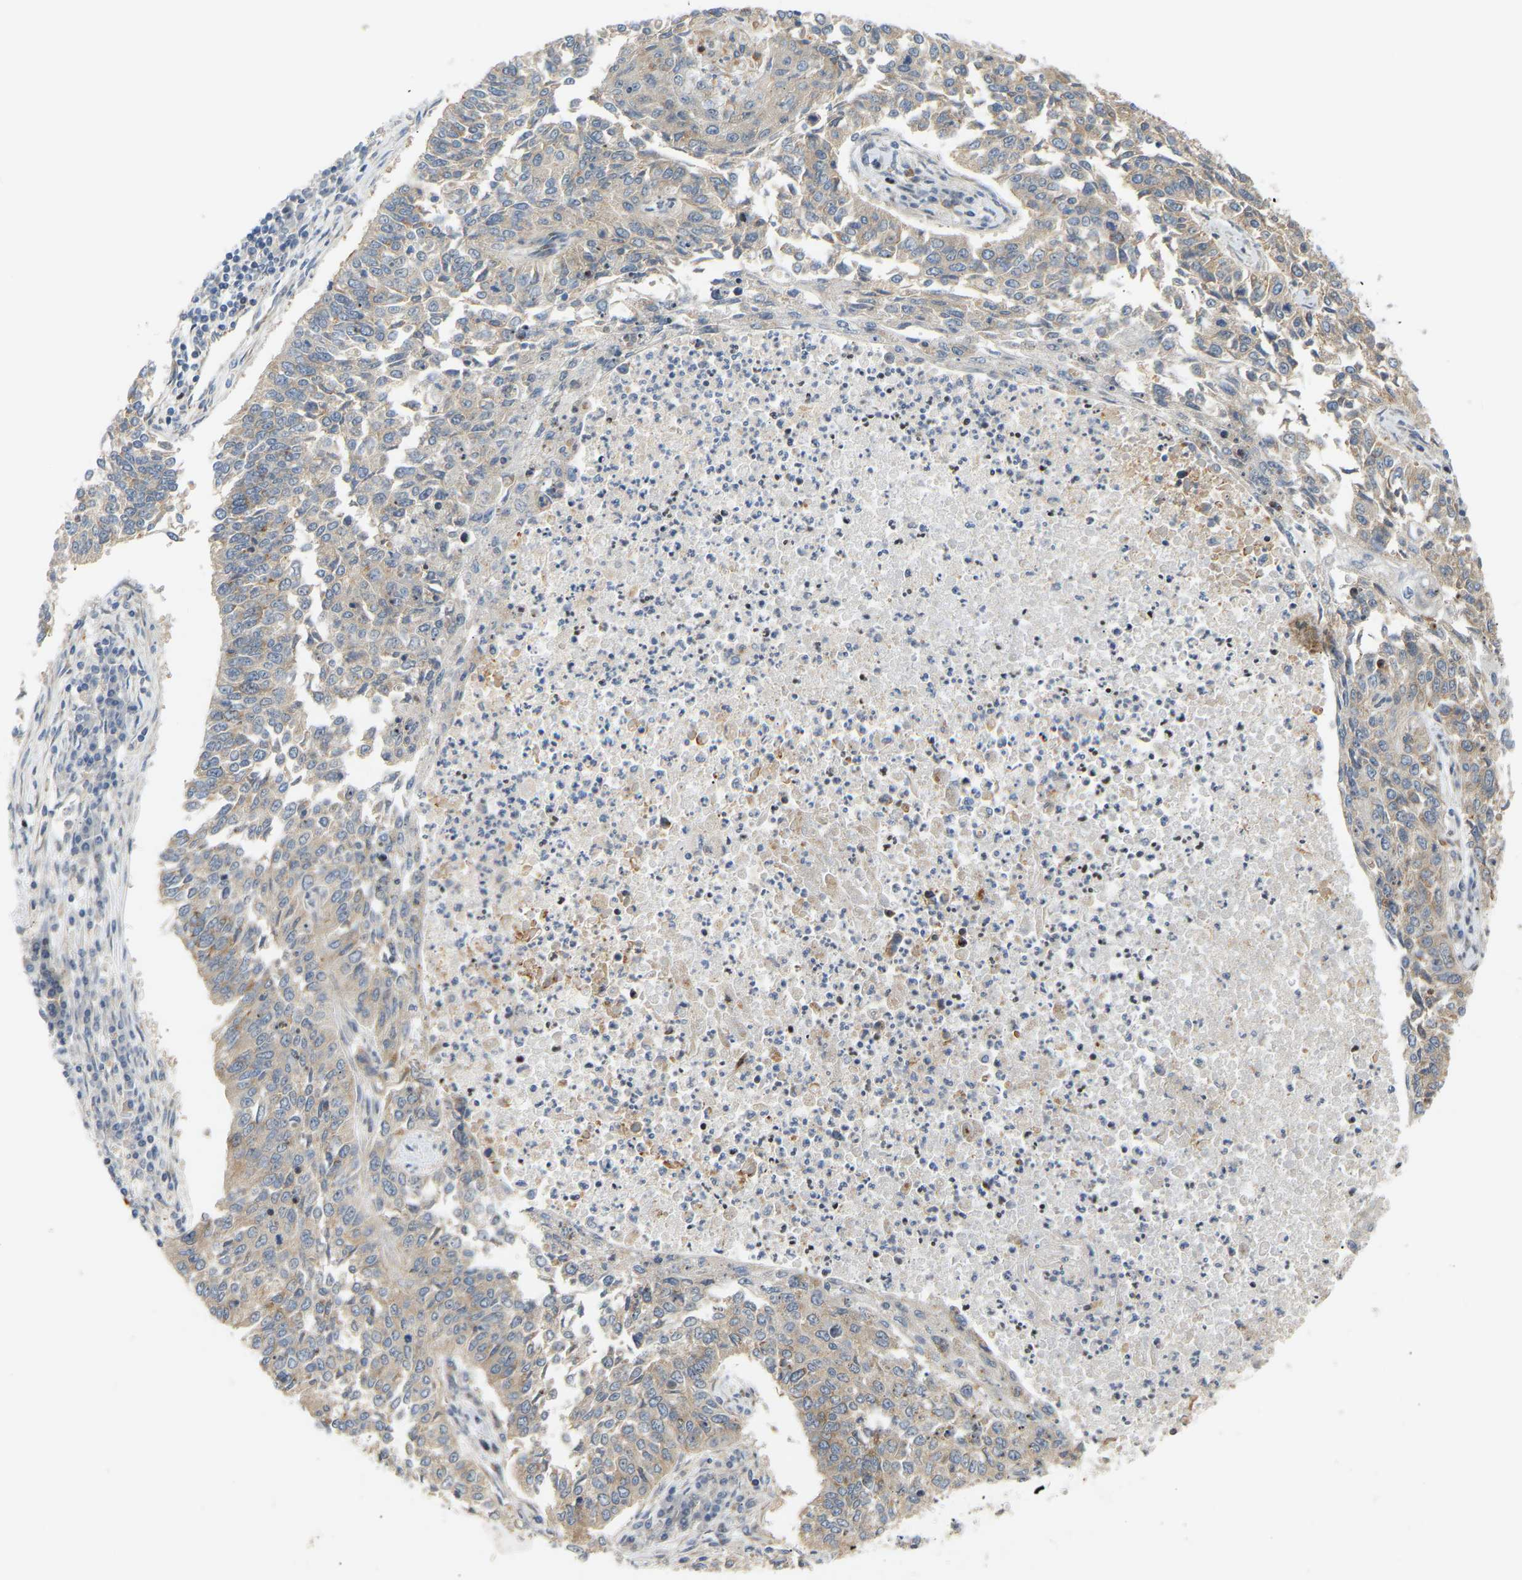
{"staining": {"intensity": "weak", "quantity": "25%-75%", "location": "cytoplasmic/membranous"}, "tissue": "lung cancer", "cell_type": "Tumor cells", "image_type": "cancer", "snomed": [{"axis": "morphology", "description": "Normal tissue, NOS"}, {"axis": "morphology", "description": "Squamous cell carcinoma, NOS"}, {"axis": "topography", "description": "Cartilage tissue"}, {"axis": "topography", "description": "Bronchus"}, {"axis": "topography", "description": "Lung"}], "caption": "About 25%-75% of tumor cells in lung cancer display weak cytoplasmic/membranous protein staining as visualized by brown immunohistochemical staining.", "gene": "POGLUT2", "patient": {"sex": "female", "age": 49}}